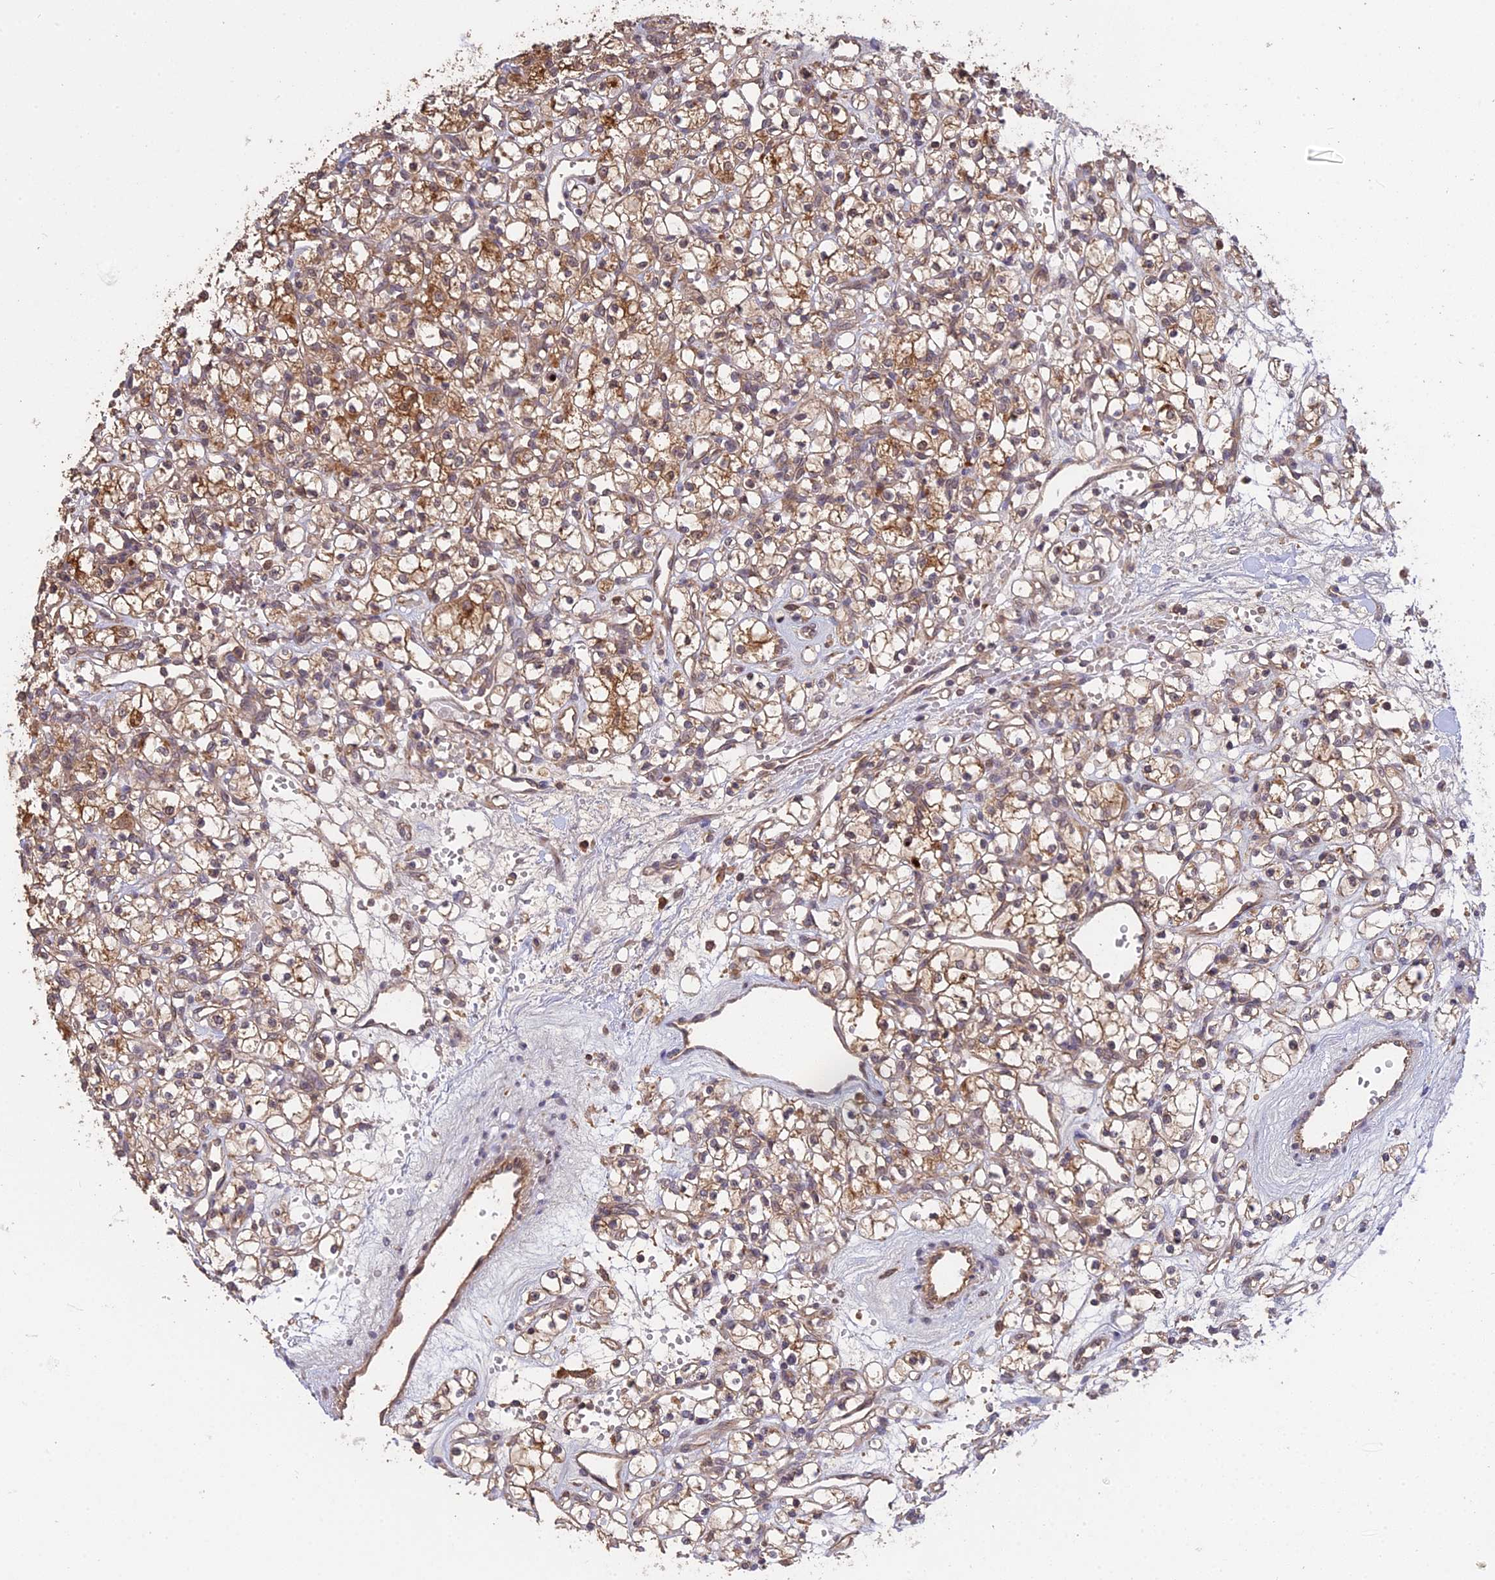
{"staining": {"intensity": "moderate", "quantity": ">75%", "location": "cytoplasmic/membranous"}, "tissue": "renal cancer", "cell_type": "Tumor cells", "image_type": "cancer", "snomed": [{"axis": "morphology", "description": "Adenocarcinoma, NOS"}, {"axis": "topography", "description": "Kidney"}], "caption": "High-power microscopy captured an IHC micrograph of renal adenocarcinoma, revealing moderate cytoplasmic/membranous expression in about >75% of tumor cells. (DAB (3,3'-diaminobenzidine) IHC, brown staining for protein, blue staining for nuclei).", "gene": "ARHGAP40", "patient": {"sex": "female", "age": 59}}